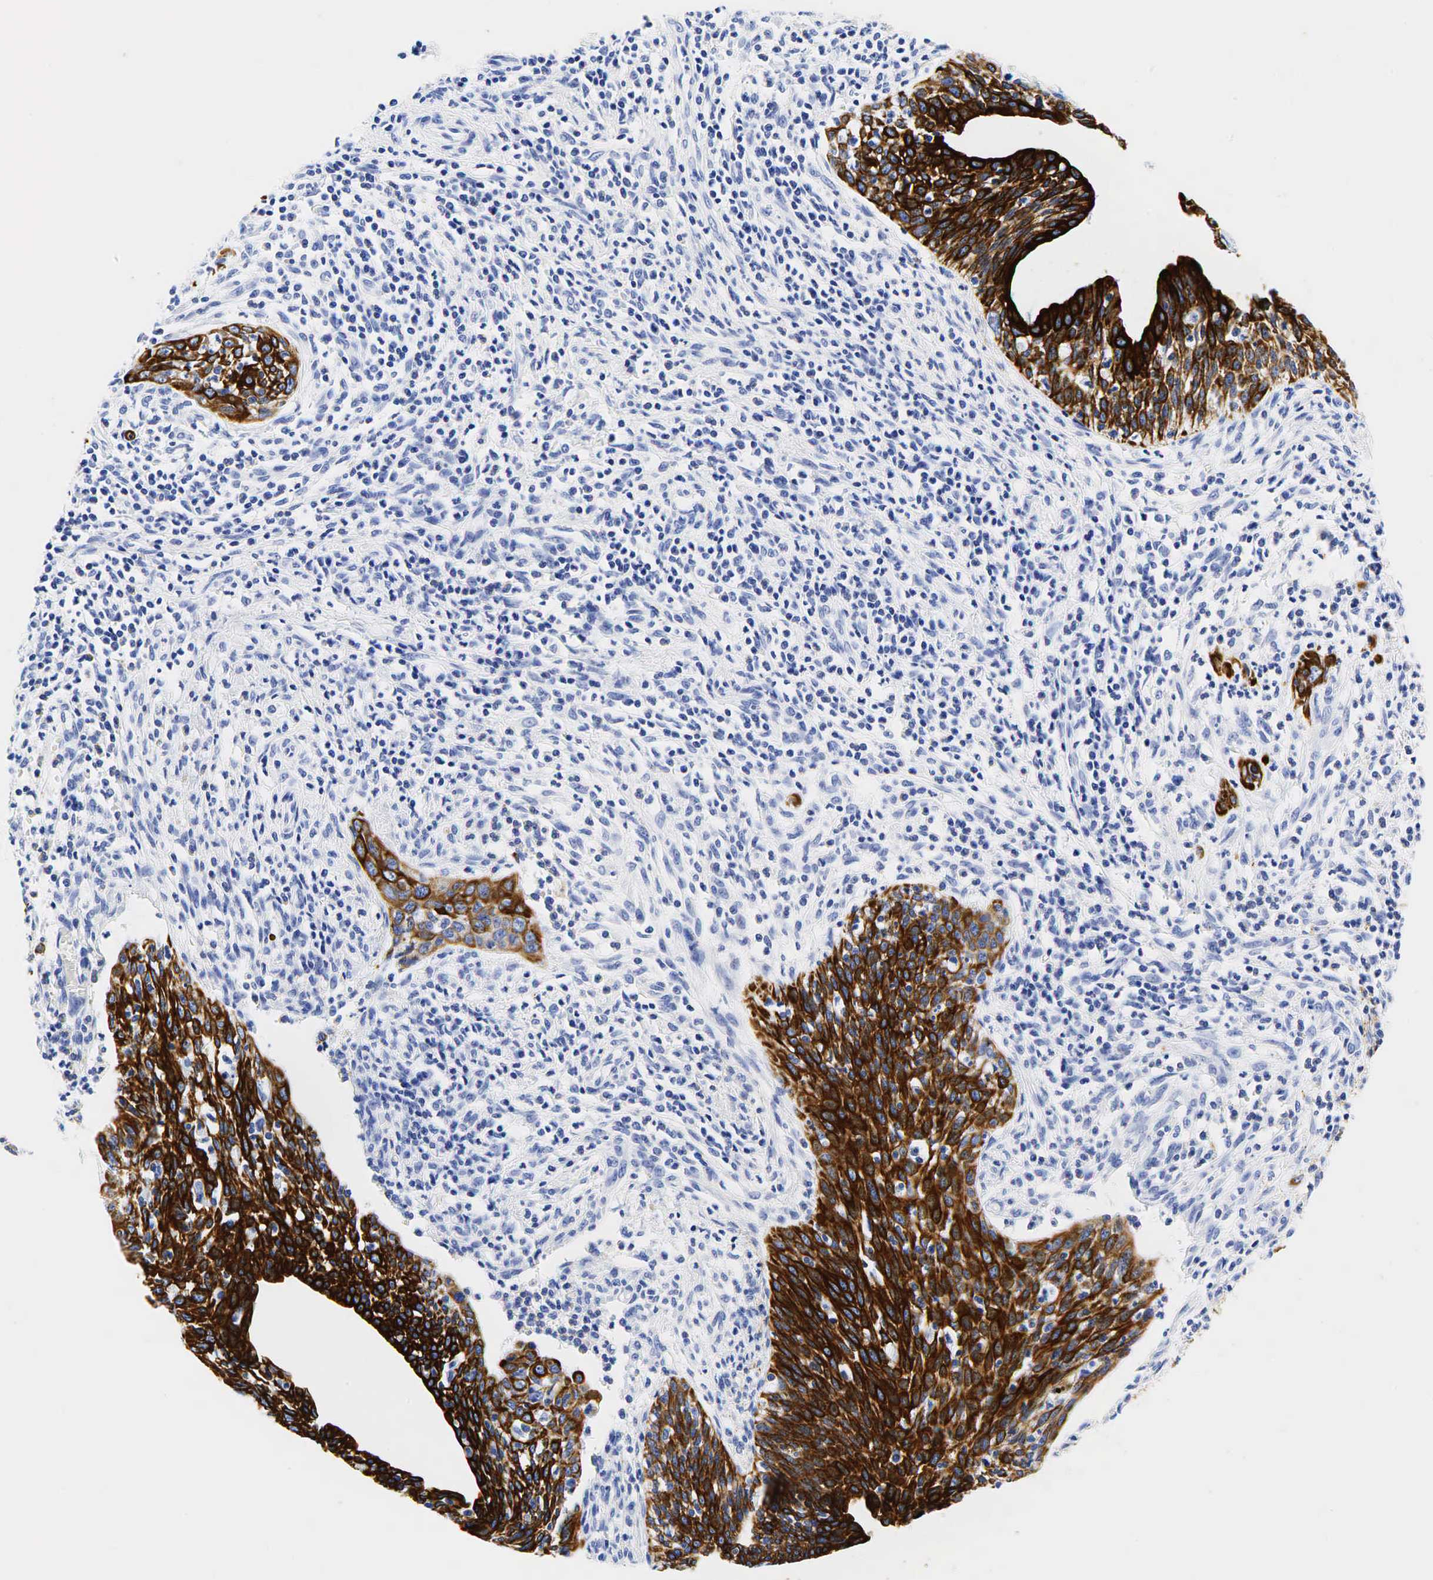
{"staining": {"intensity": "strong", "quantity": ">75%", "location": "cytoplasmic/membranous"}, "tissue": "cervical cancer", "cell_type": "Tumor cells", "image_type": "cancer", "snomed": [{"axis": "morphology", "description": "Squamous cell carcinoma, NOS"}, {"axis": "topography", "description": "Cervix"}], "caption": "High-power microscopy captured an IHC histopathology image of cervical squamous cell carcinoma, revealing strong cytoplasmic/membranous positivity in about >75% of tumor cells.", "gene": "KRT19", "patient": {"sex": "female", "age": 41}}